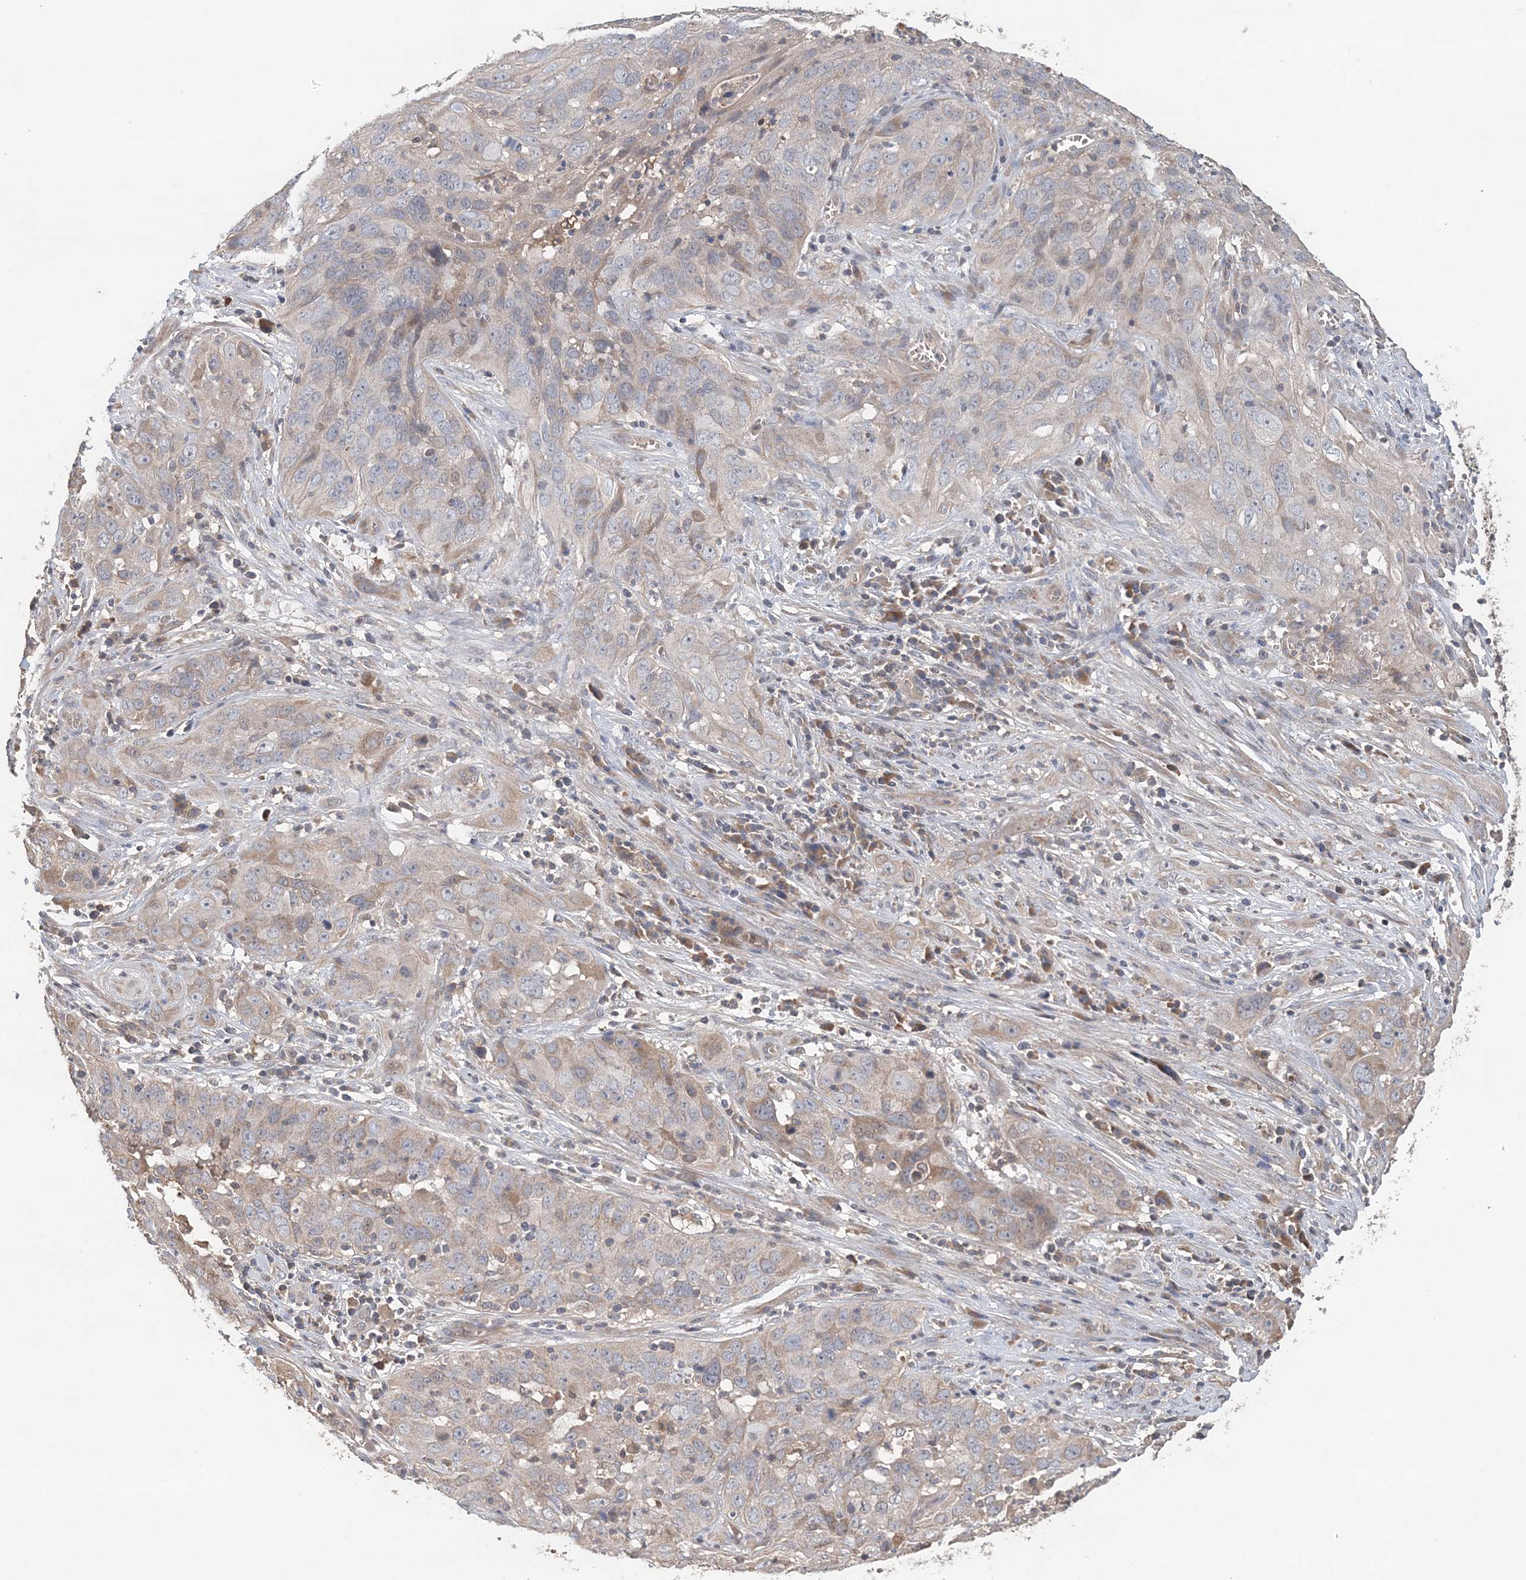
{"staining": {"intensity": "weak", "quantity": "<25%", "location": "cytoplasmic/membranous"}, "tissue": "cervical cancer", "cell_type": "Tumor cells", "image_type": "cancer", "snomed": [{"axis": "morphology", "description": "Squamous cell carcinoma, NOS"}, {"axis": "topography", "description": "Cervix"}], "caption": "An IHC photomicrograph of cervical squamous cell carcinoma is shown. There is no staining in tumor cells of cervical squamous cell carcinoma.", "gene": "SYCP3", "patient": {"sex": "female", "age": 32}}